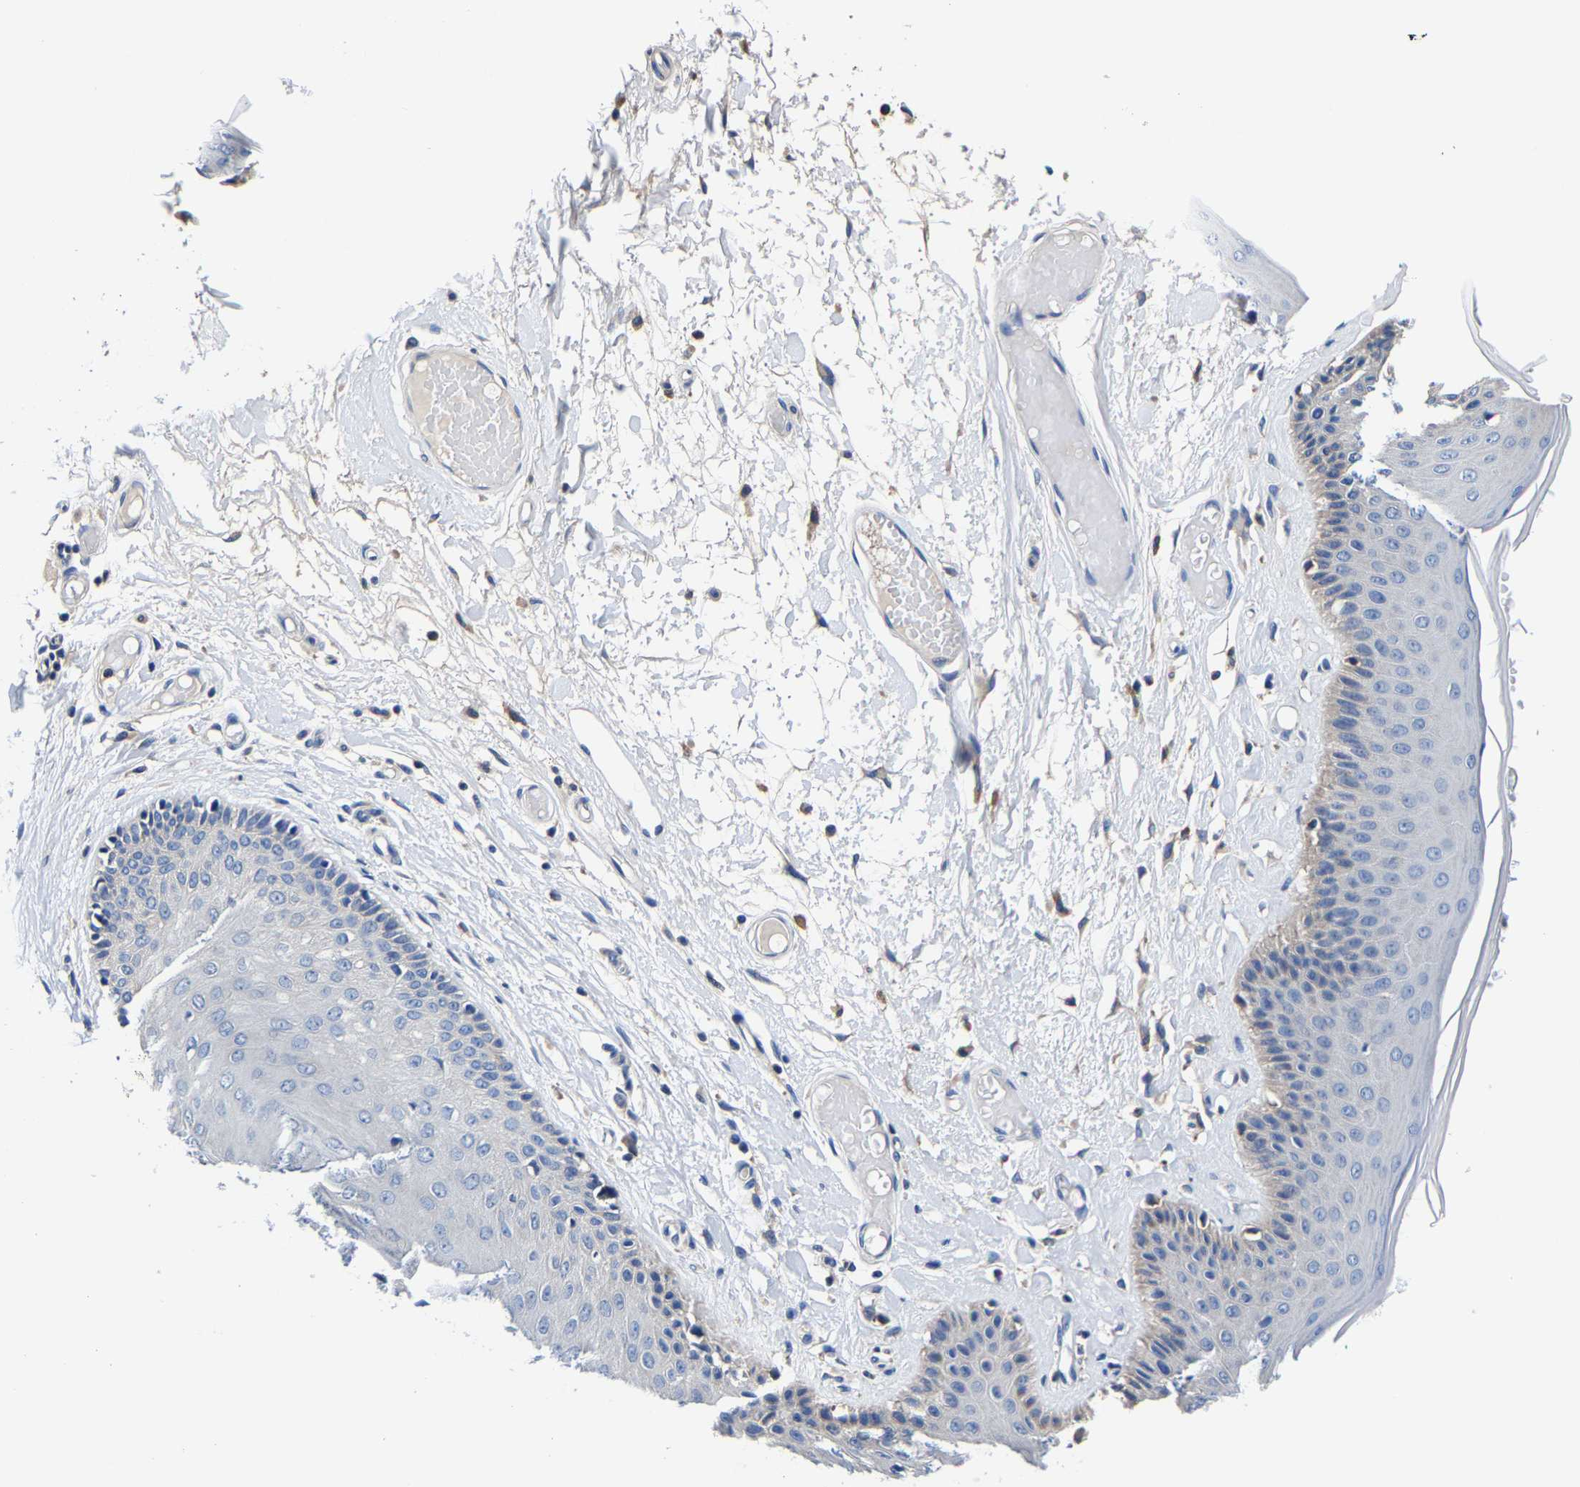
{"staining": {"intensity": "negative", "quantity": "none", "location": "none"}, "tissue": "skin", "cell_type": "Epidermal cells", "image_type": "normal", "snomed": [{"axis": "morphology", "description": "Normal tissue, NOS"}, {"axis": "topography", "description": "Vulva"}], "caption": "This is an IHC photomicrograph of unremarkable skin. There is no positivity in epidermal cells.", "gene": "SRPK2", "patient": {"sex": "female", "age": 73}}